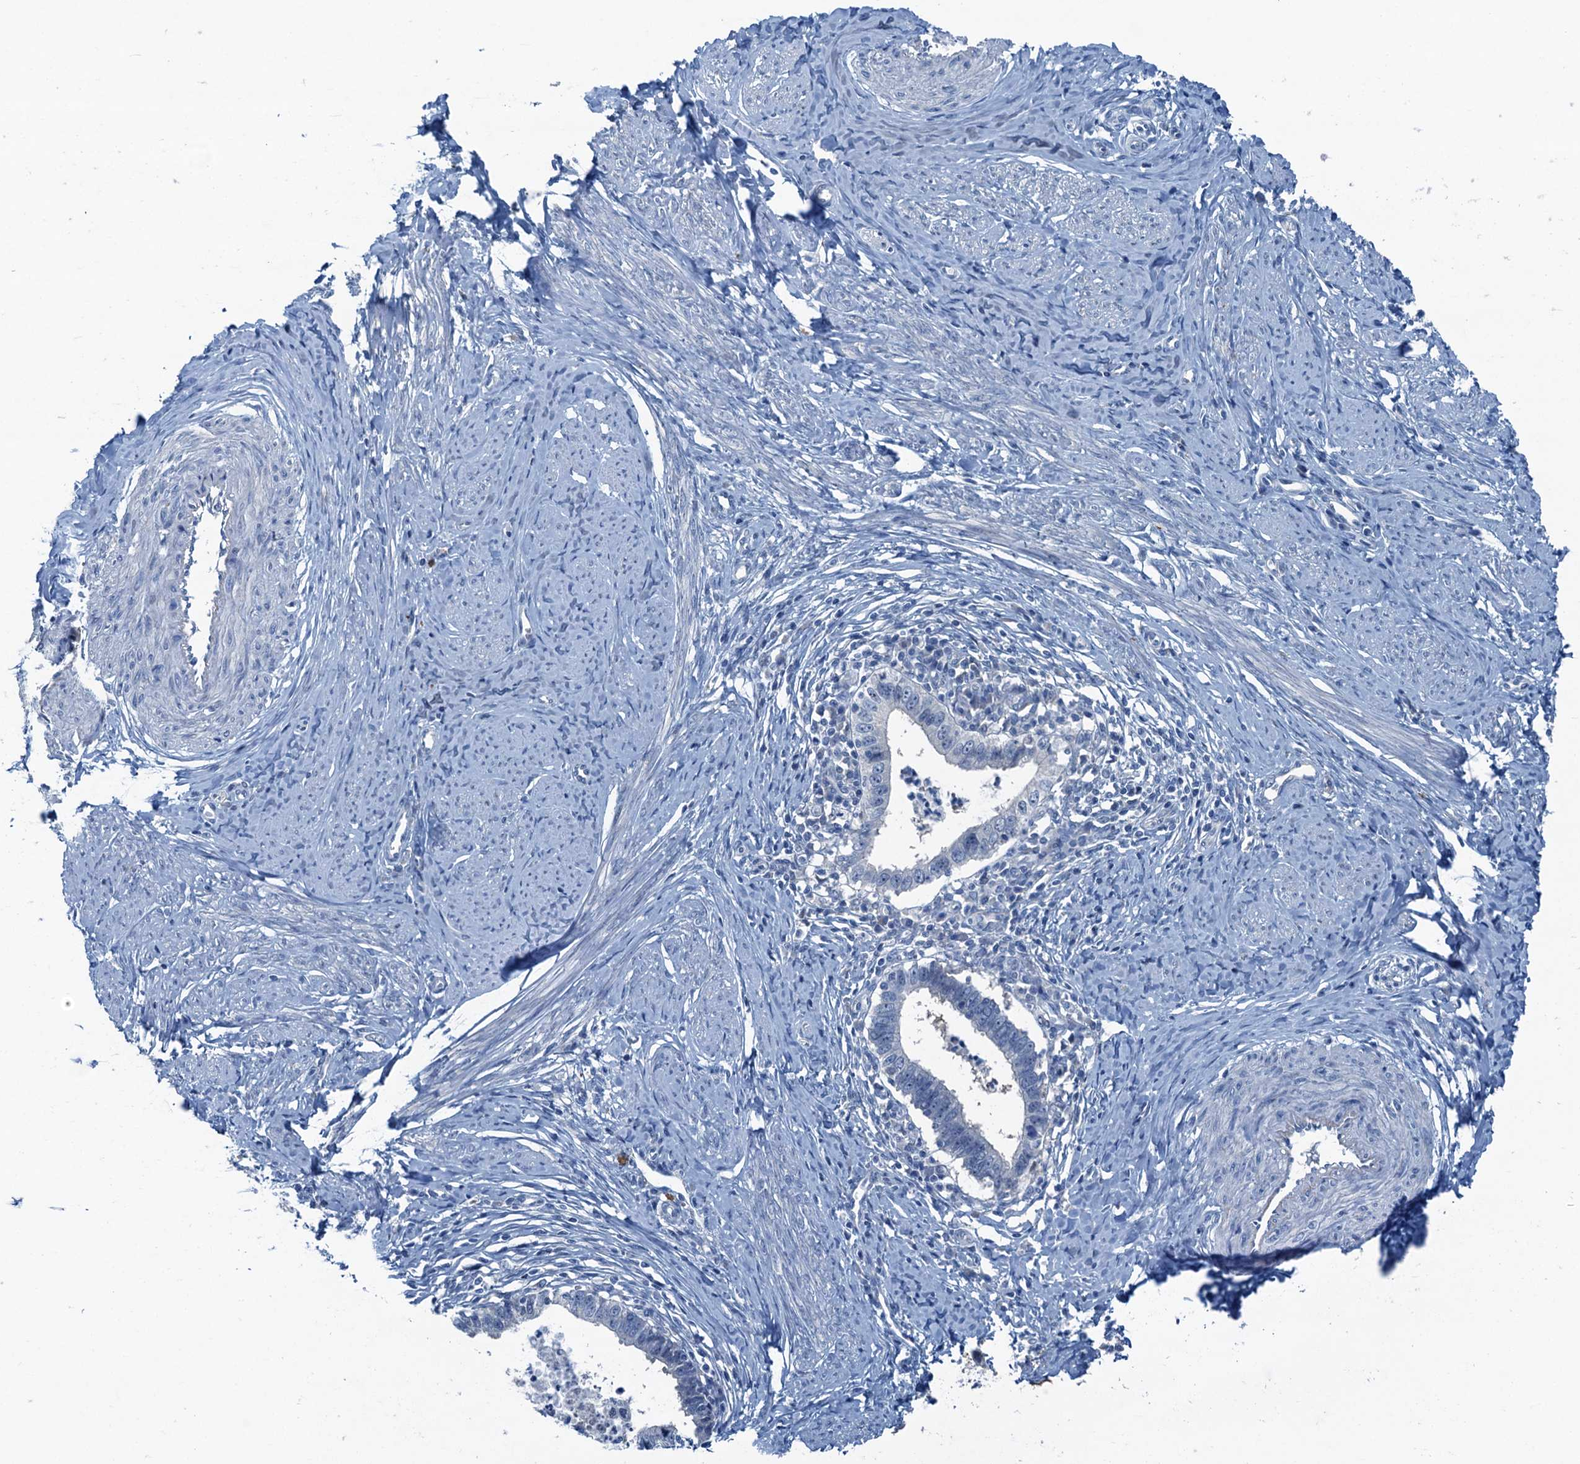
{"staining": {"intensity": "negative", "quantity": "none", "location": "none"}, "tissue": "cervical cancer", "cell_type": "Tumor cells", "image_type": "cancer", "snomed": [{"axis": "morphology", "description": "Adenocarcinoma, NOS"}, {"axis": "topography", "description": "Cervix"}], "caption": "The IHC image has no significant positivity in tumor cells of cervical cancer tissue. (DAB immunohistochemistry, high magnification).", "gene": "CBLIF", "patient": {"sex": "female", "age": 36}}